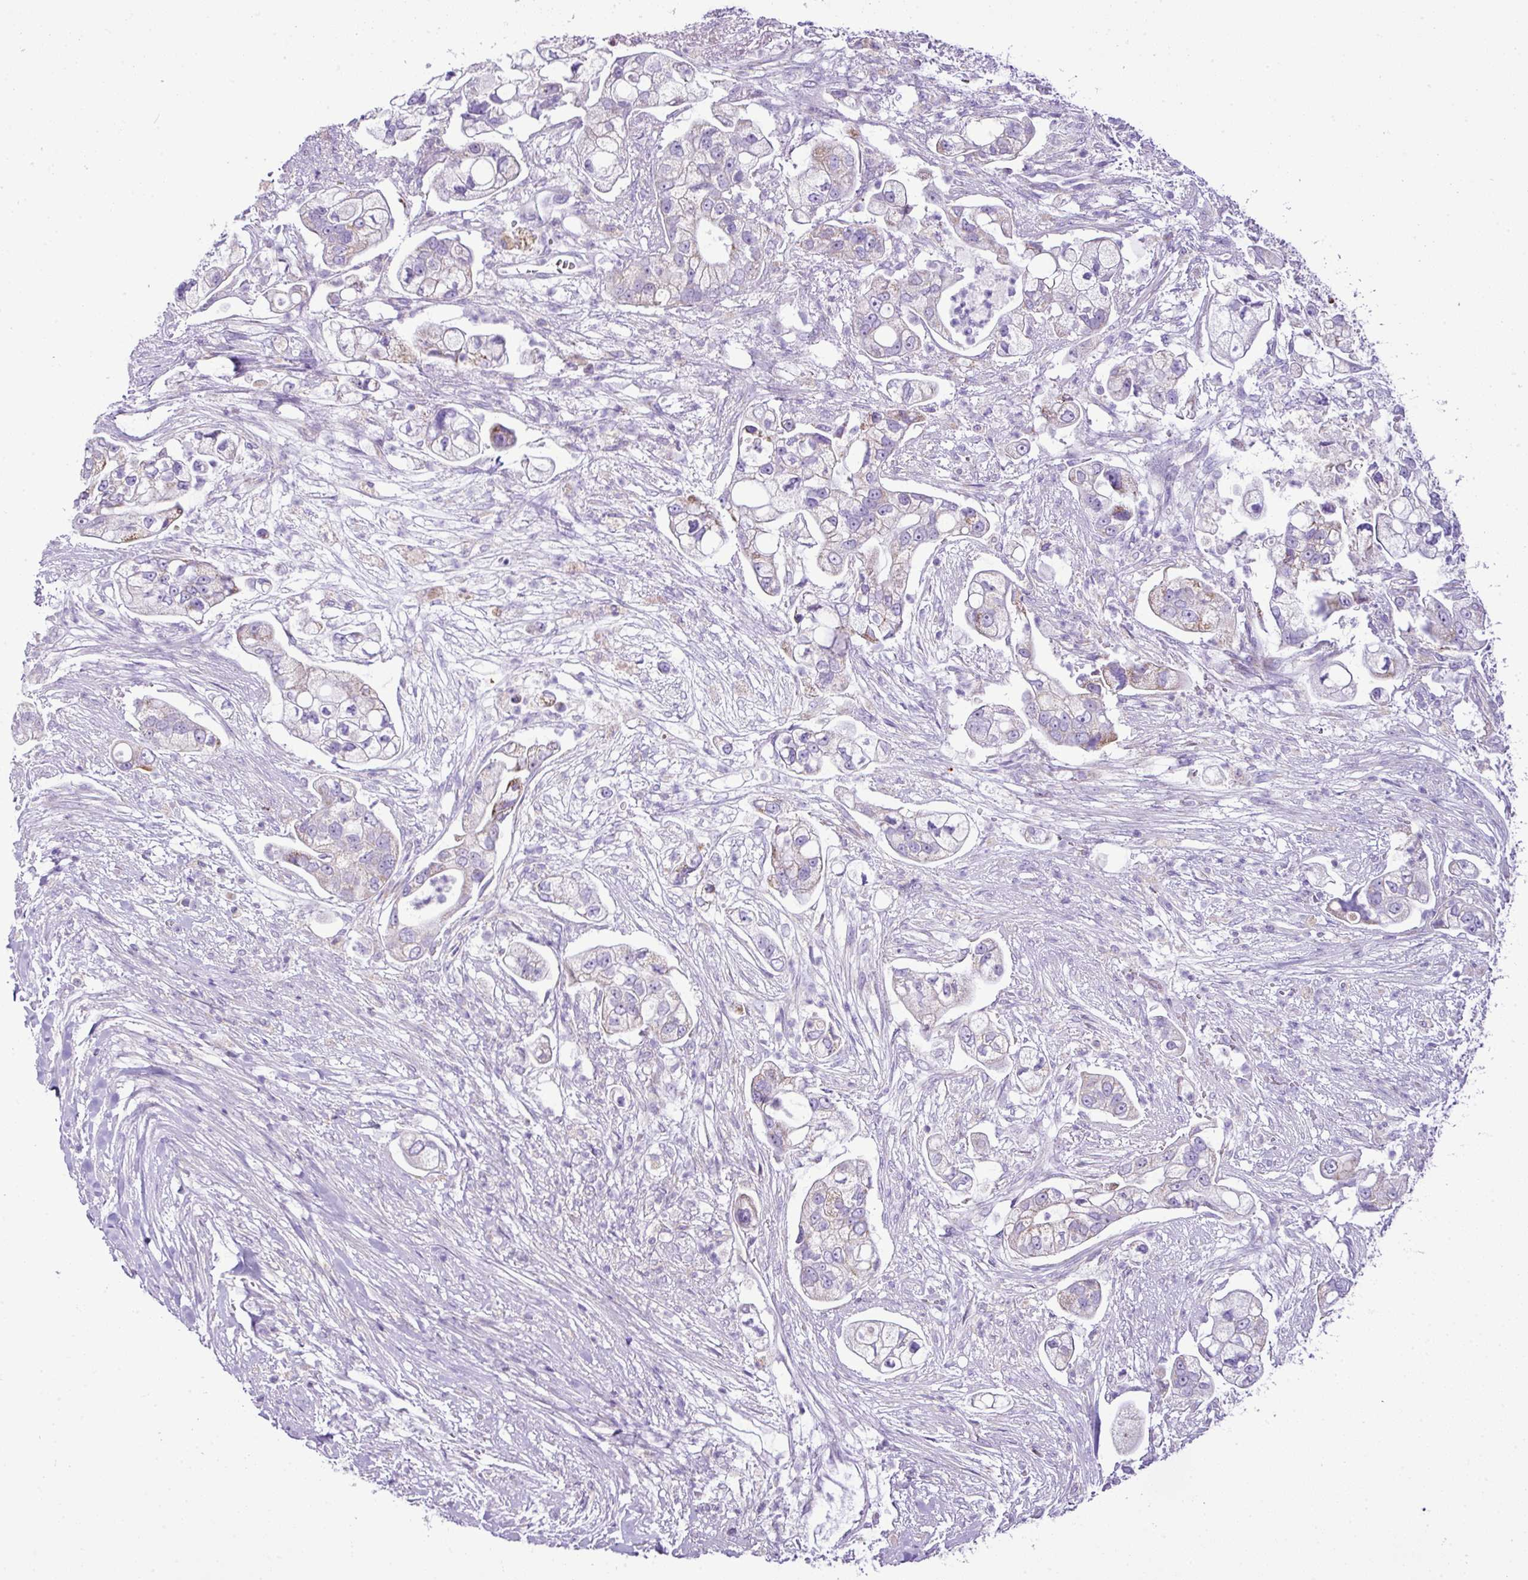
{"staining": {"intensity": "negative", "quantity": "none", "location": "none"}, "tissue": "pancreatic cancer", "cell_type": "Tumor cells", "image_type": "cancer", "snomed": [{"axis": "morphology", "description": "Adenocarcinoma, NOS"}, {"axis": "topography", "description": "Pancreas"}], "caption": "Immunohistochemistry (IHC) of human pancreatic adenocarcinoma demonstrates no positivity in tumor cells.", "gene": "PGAP4", "patient": {"sex": "female", "age": 69}}